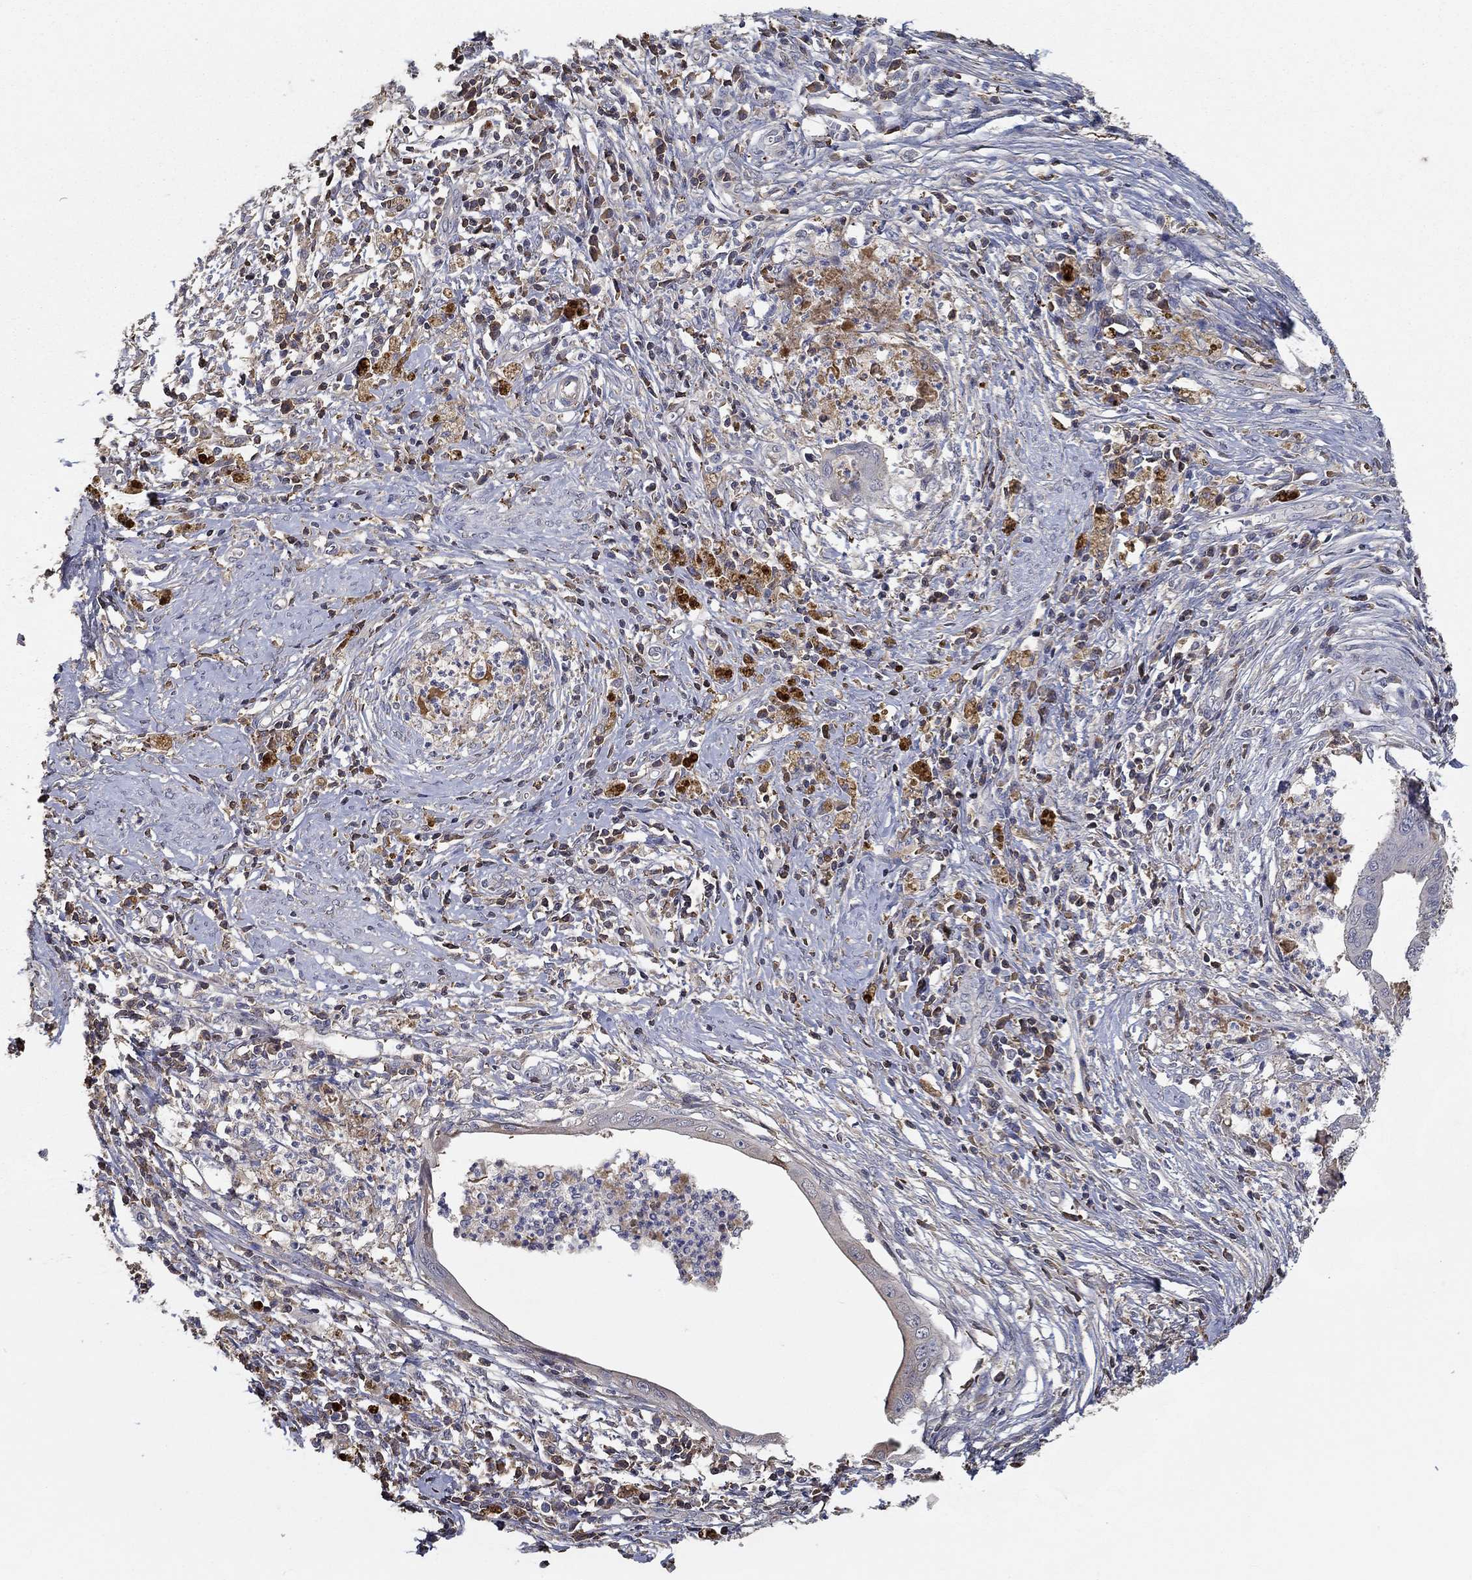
{"staining": {"intensity": "negative", "quantity": "none", "location": "none"}, "tissue": "cervical cancer", "cell_type": "Tumor cells", "image_type": "cancer", "snomed": [{"axis": "morphology", "description": "Adenocarcinoma, NOS"}, {"axis": "topography", "description": "Cervix"}], "caption": "Immunohistochemistry (IHC) histopathology image of cervical cancer (adenocarcinoma) stained for a protein (brown), which displays no expression in tumor cells.", "gene": "IL10", "patient": {"sex": "female", "age": 42}}